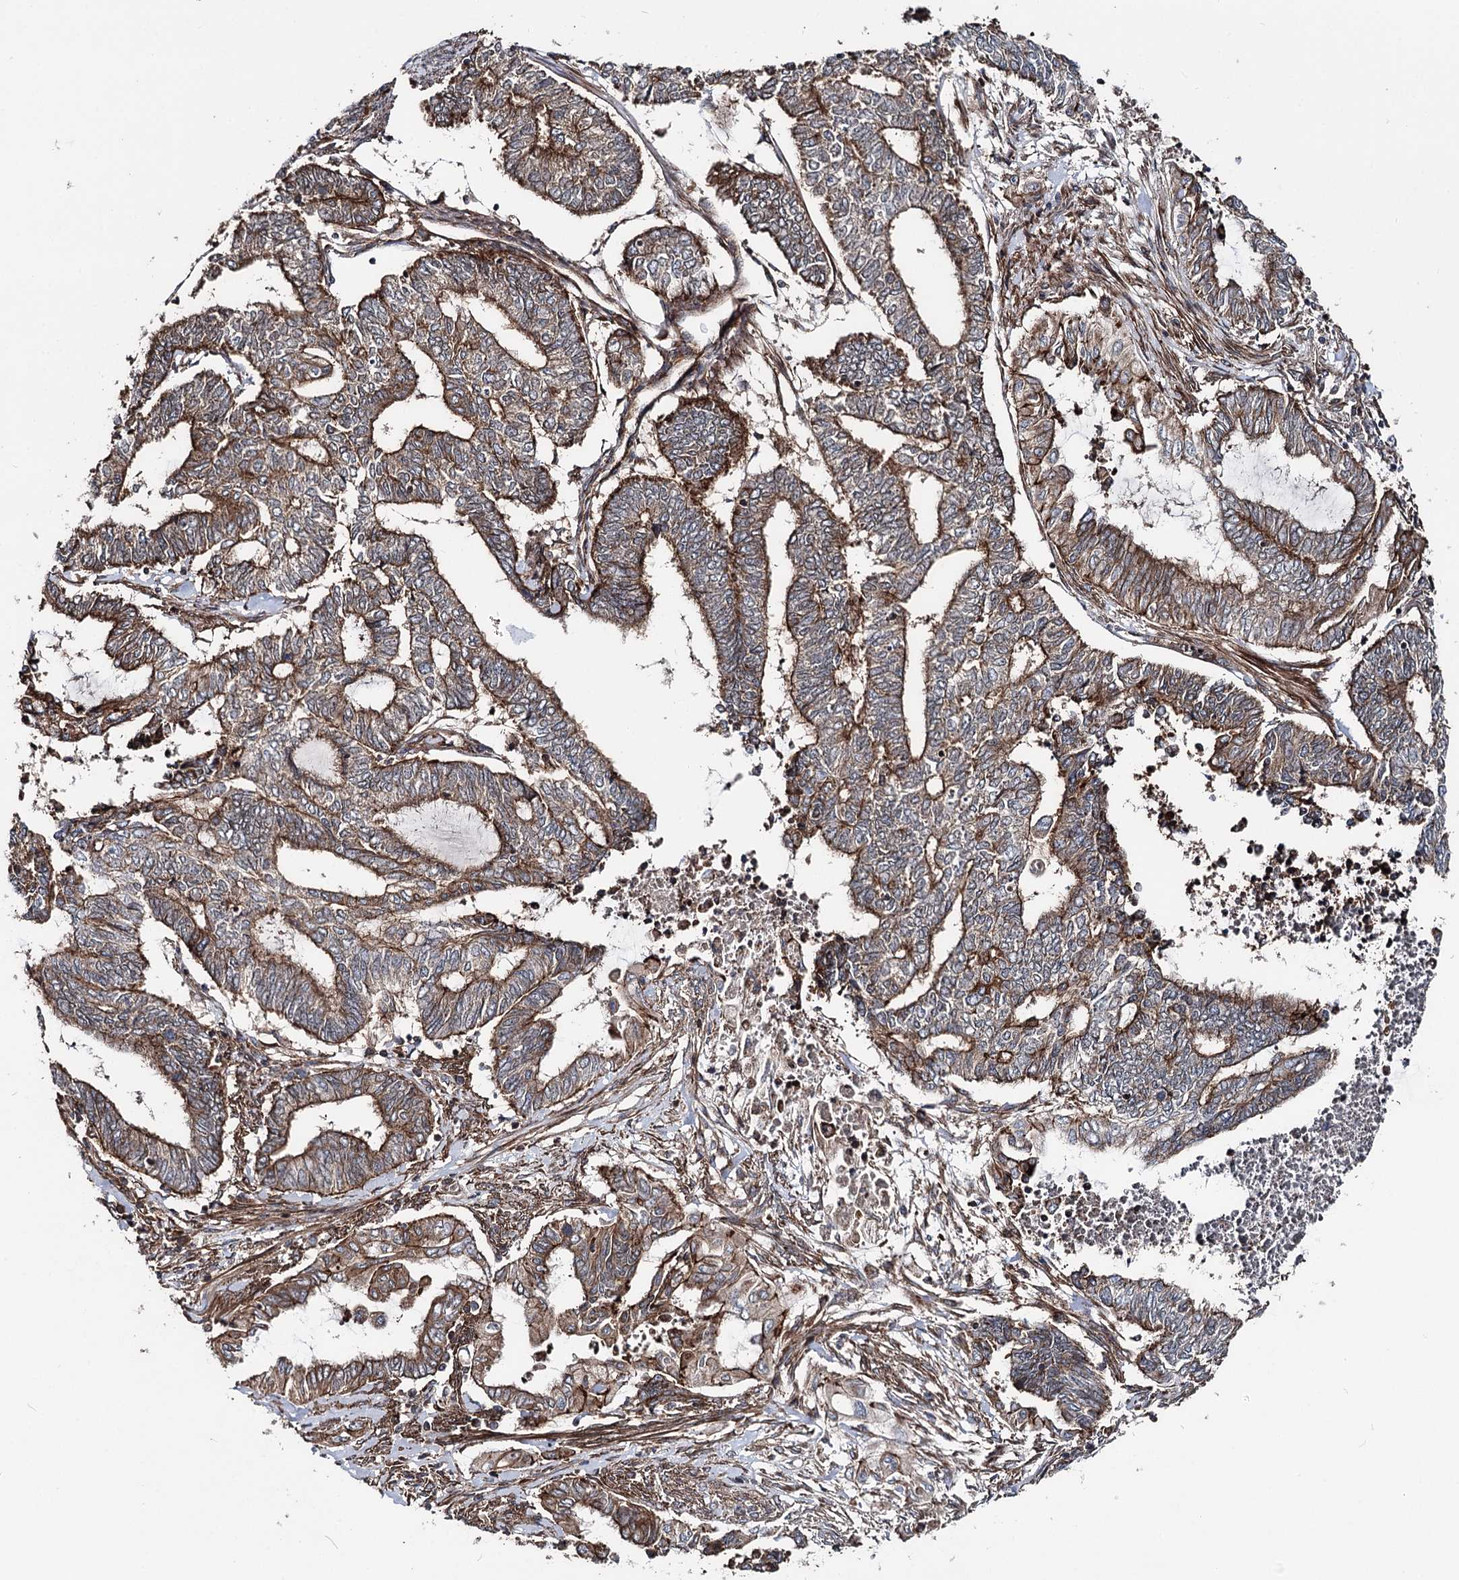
{"staining": {"intensity": "moderate", "quantity": ">75%", "location": "cytoplasmic/membranous"}, "tissue": "endometrial cancer", "cell_type": "Tumor cells", "image_type": "cancer", "snomed": [{"axis": "morphology", "description": "Adenocarcinoma, NOS"}, {"axis": "topography", "description": "Uterus"}, {"axis": "topography", "description": "Endometrium"}], "caption": "Protein analysis of endometrial cancer tissue demonstrates moderate cytoplasmic/membranous staining in approximately >75% of tumor cells. (IHC, brightfield microscopy, high magnification).", "gene": "ITFG2", "patient": {"sex": "female", "age": 70}}